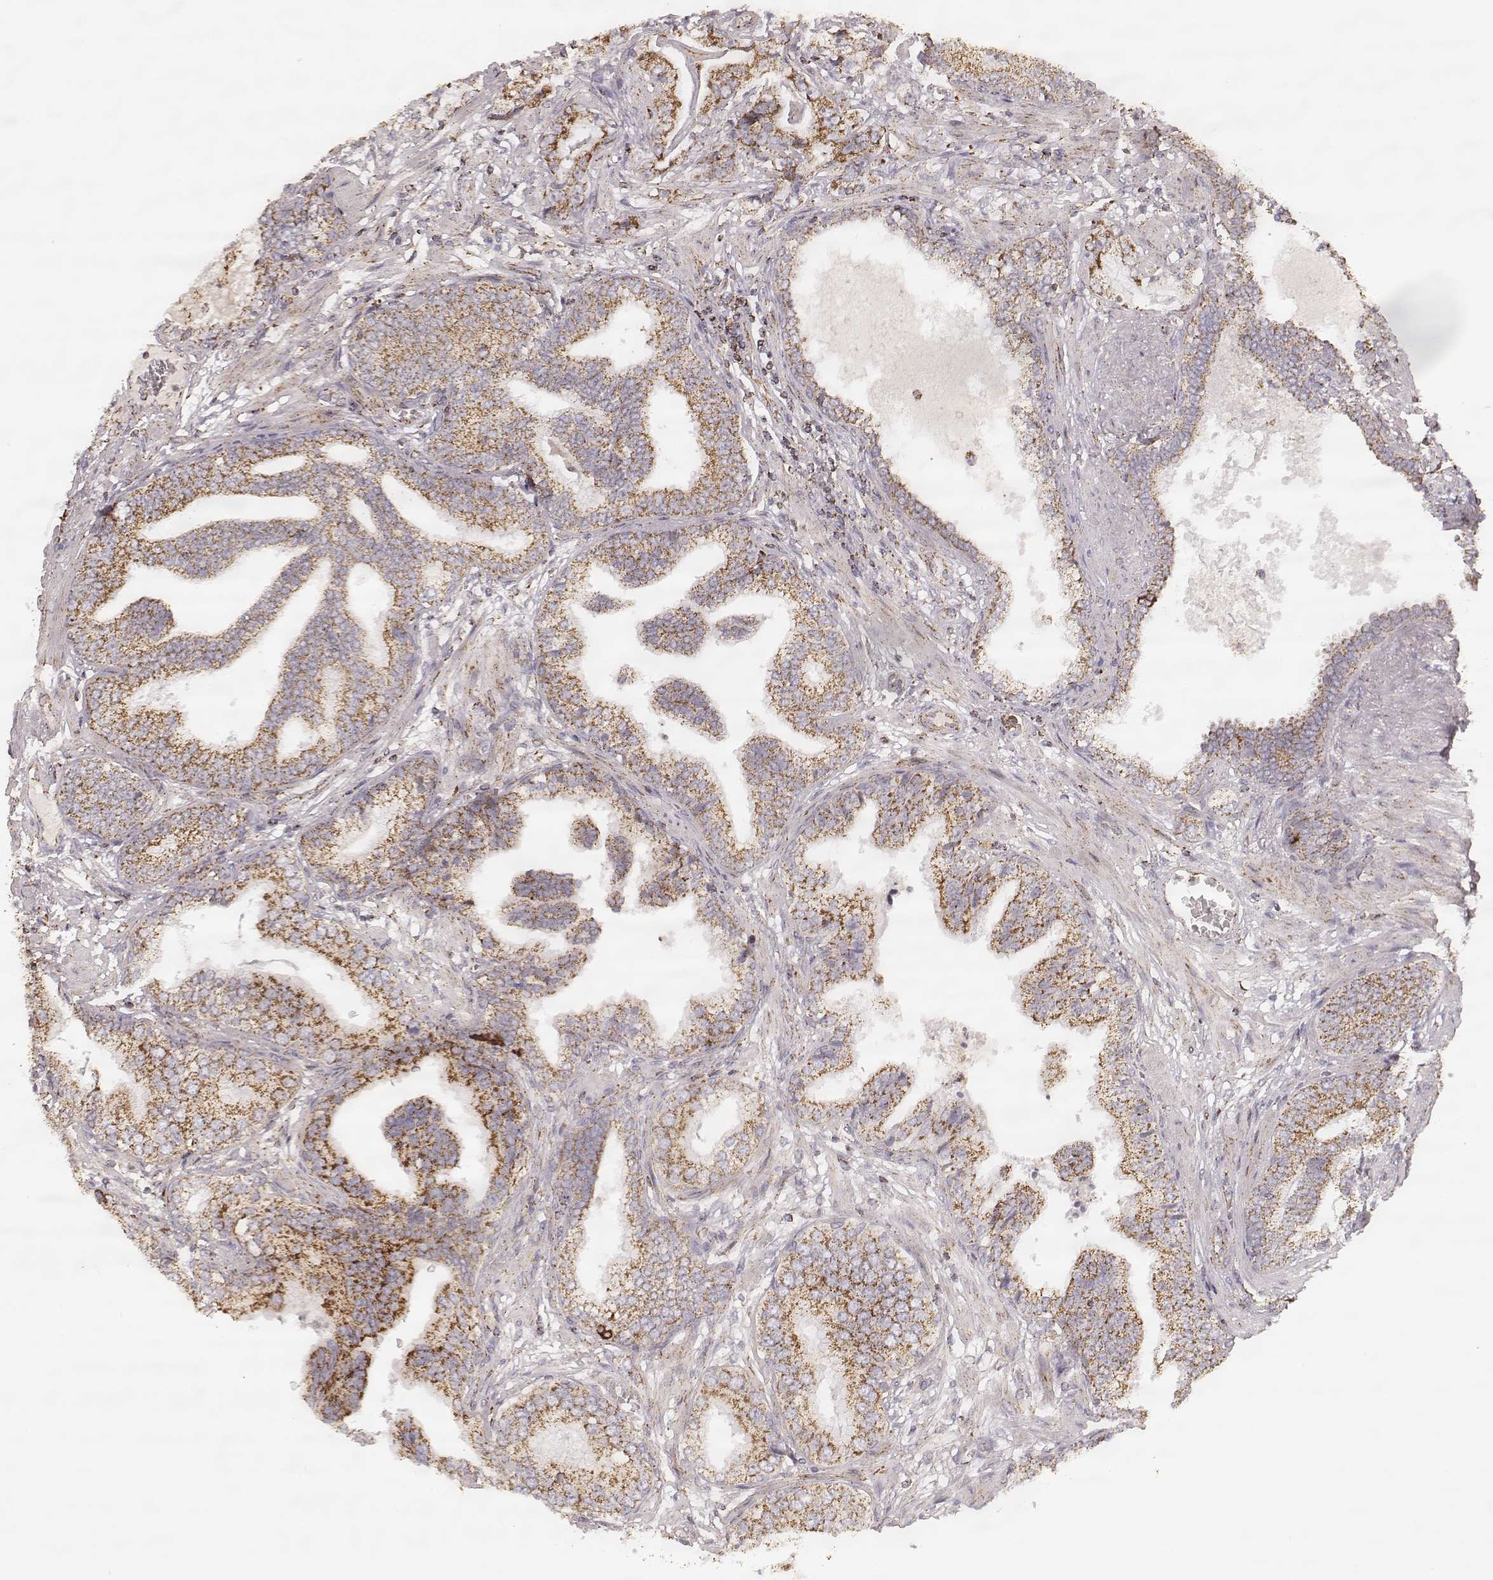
{"staining": {"intensity": "moderate", "quantity": ">75%", "location": "cytoplasmic/membranous"}, "tissue": "prostate cancer", "cell_type": "Tumor cells", "image_type": "cancer", "snomed": [{"axis": "morphology", "description": "Adenocarcinoma, NOS"}, {"axis": "topography", "description": "Prostate"}], "caption": "IHC of human prostate cancer exhibits medium levels of moderate cytoplasmic/membranous positivity in approximately >75% of tumor cells.", "gene": "CS", "patient": {"sex": "male", "age": 64}}